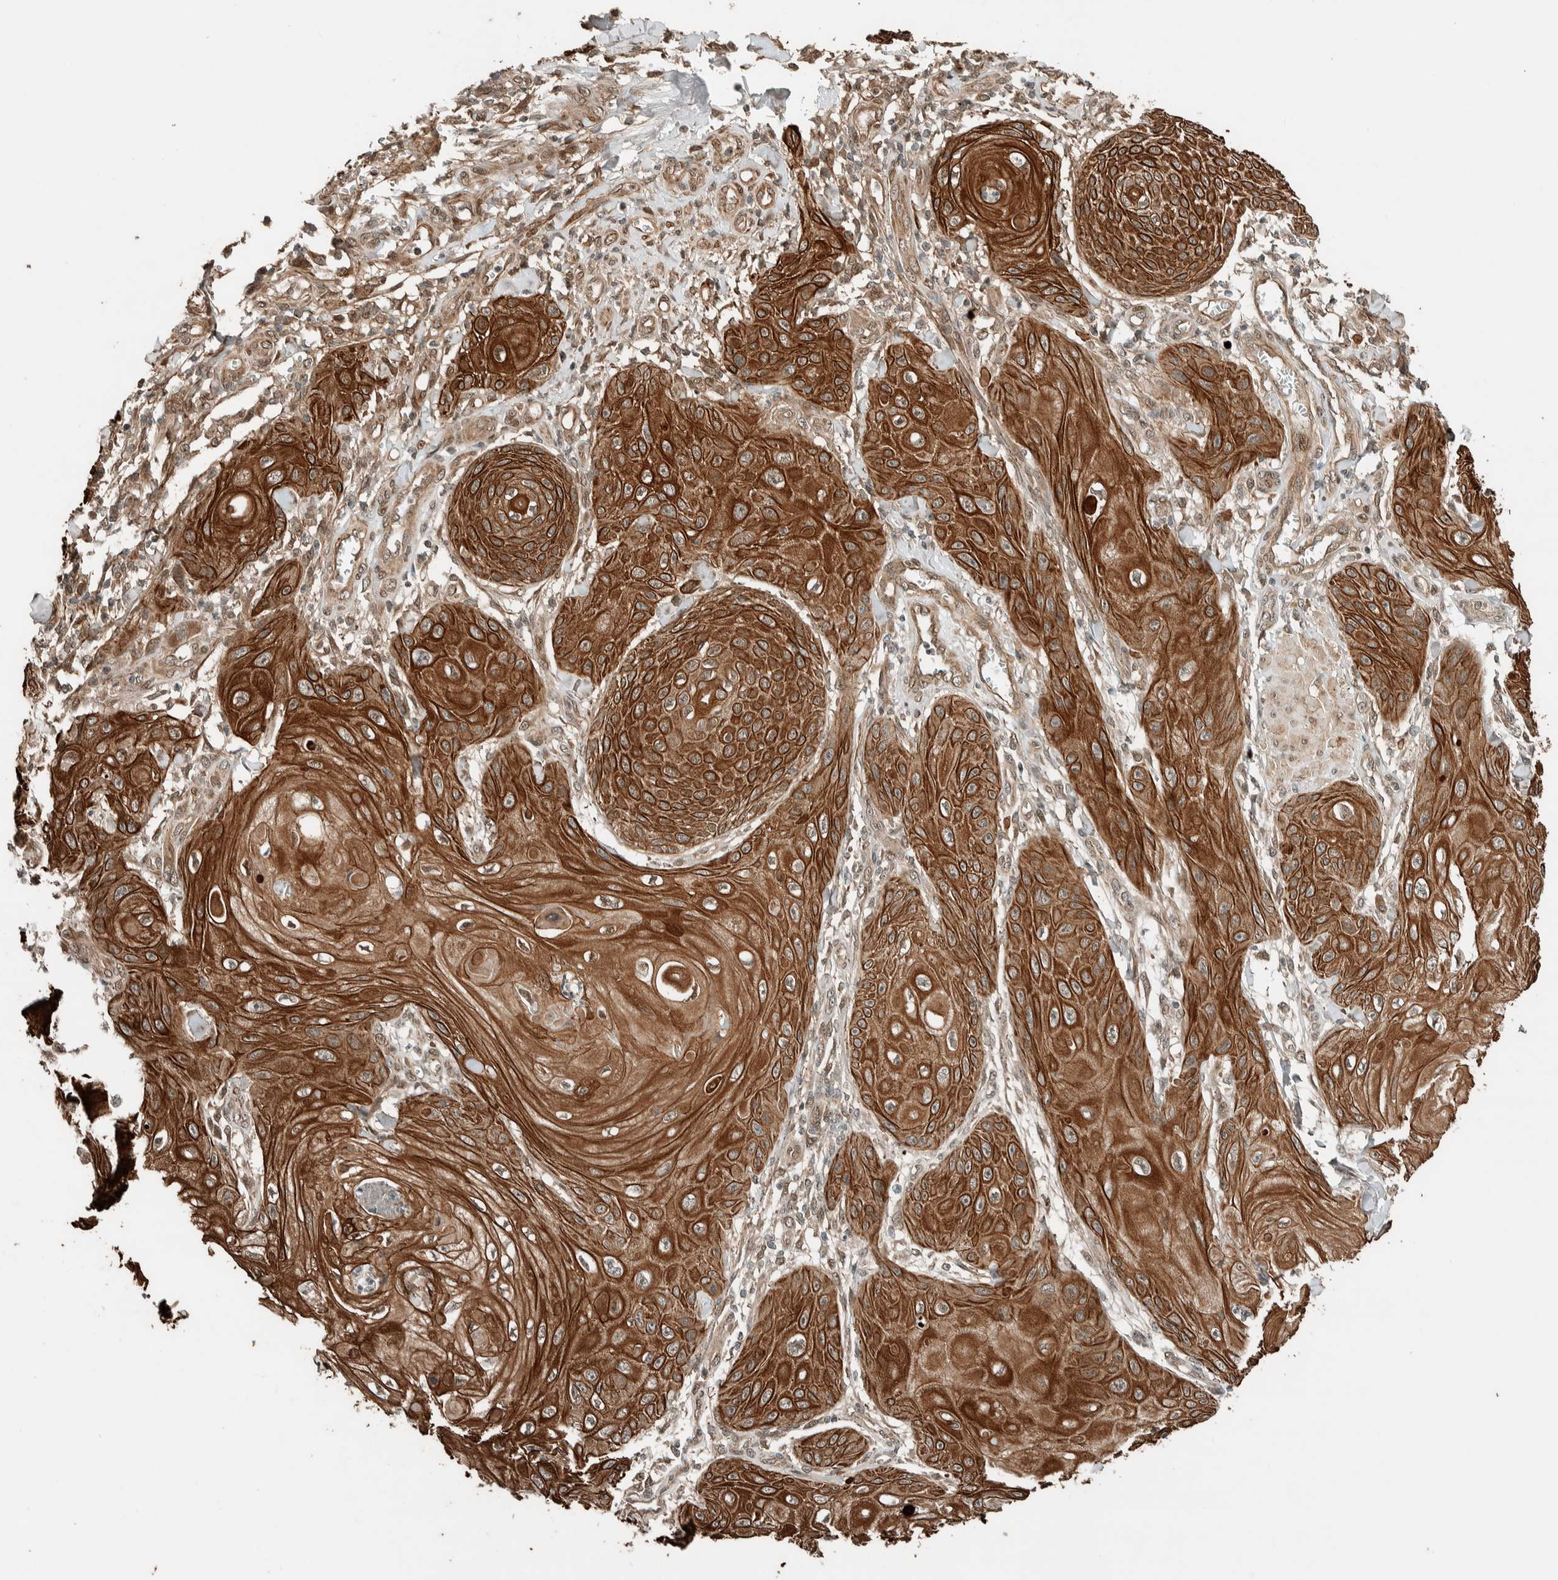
{"staining": {"intensity": "strong", "quantity": ">75%", "location": "cytoplasmic/membranous"}, "tissue": "skin cancer", "cell_type": "Tumor cells", "image_type": "cancer", "snomed": [{"axis": "morphology", "description": "Squamous cell carcinoma, NOS"}, {"axis": "topography", "description": "Skin"}], "caption": "A micrograph showing strong cytoplasmic/membranous positivity in approximately >75% of tumor cells in skin cancer, as visualized by brown immunohistochemical staining.", "gene": "STXBP4", "patient": {"sex": "male", "age": 74}}